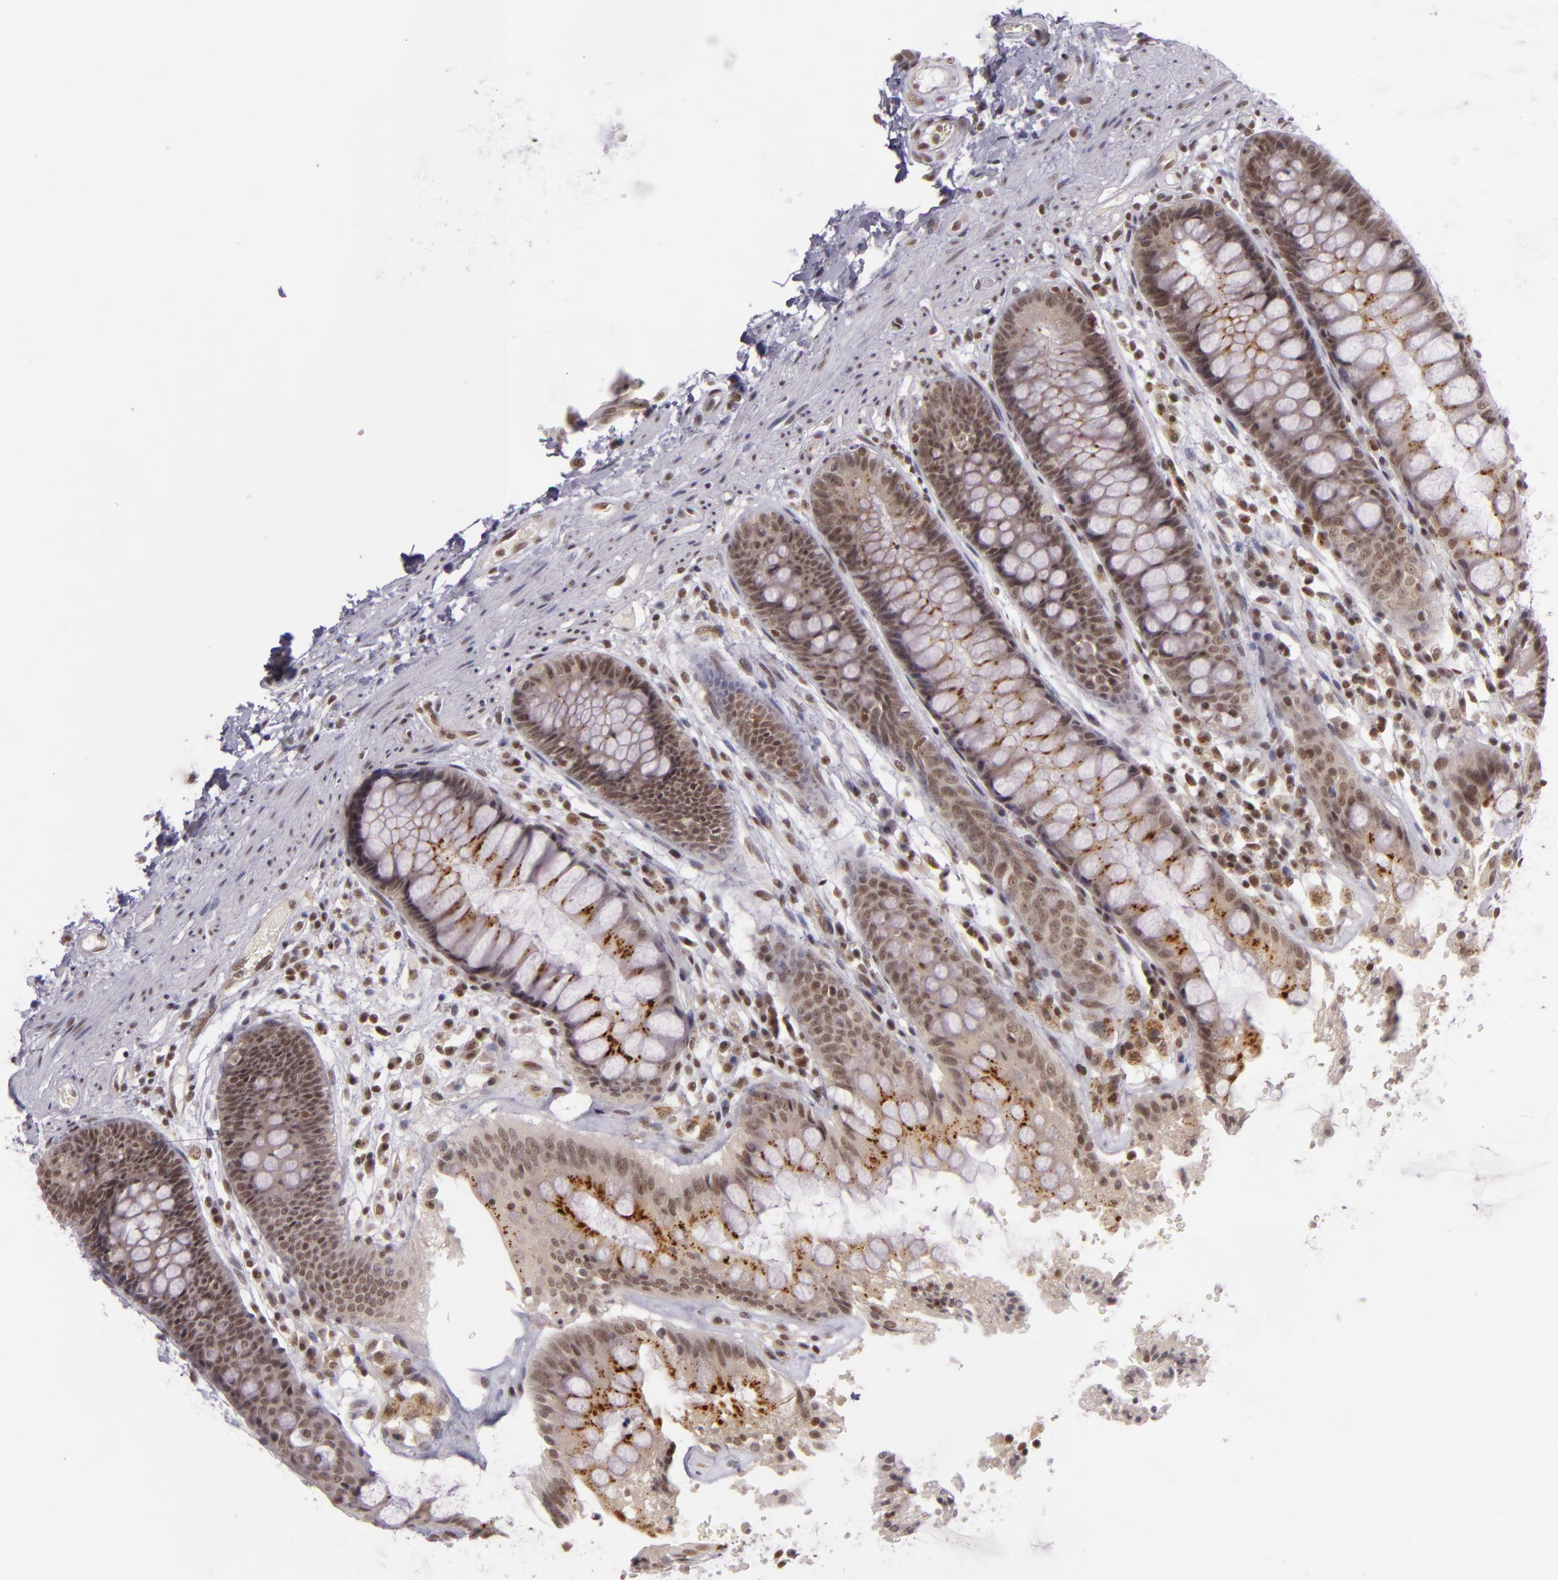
{"staining": {"intensity": "weak", "quantity": ">75%", "location": "cytoplasmic/membranous,nuclear"}, "tissue": "rectum", "cell_type": "Glandular cells", "image_type": "normal", "snomed": [{"axis": "morphology", "description": "Normal tissue, NOS"}, {"axis": "topography", "description": "Rectum"}], "caption": "Immunohistochemistry (IHC) (DAB (3,3'-diaminobenzidine)) staining of benign human rectum exhibits weak cytoplasmic/membranous,nuclear protein expression in about >75% of glandular cells. The staining was performed using DAB (3,3'-diaminobenzidine) to visualize the protein expression in brown, while the nuclei were stained in blue with hematoxylin (Magnification: 20x).", "gene": "ZFX", "patient": {"sex": "female", "age": 46}}